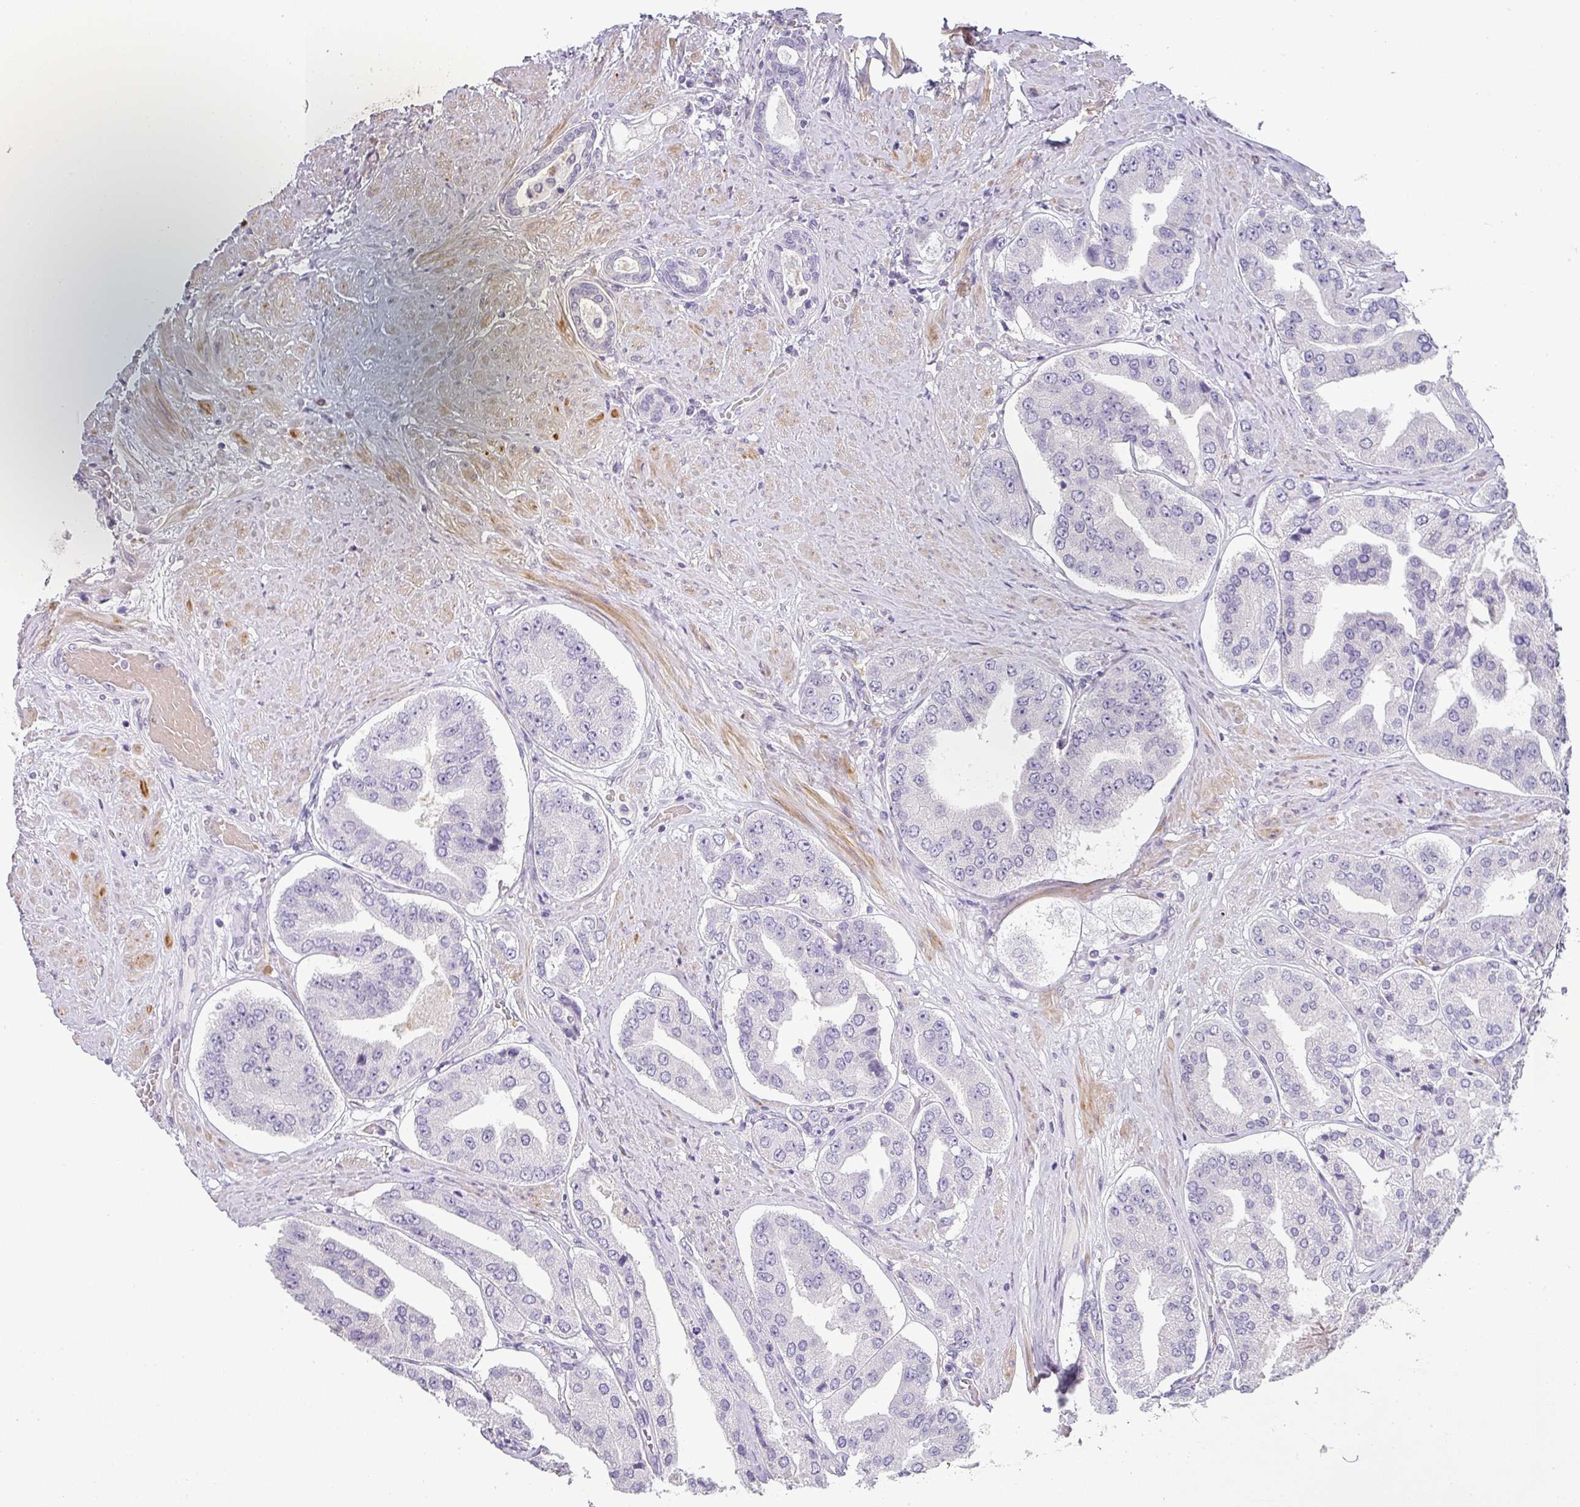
{"staining": {"intensity": "negative", "quantity": "none", "location": "none"}, "tissue": "prostate cancer", "cell_type": "Tumor cells", "image_type": "cancer", "snomed": [{"axis": "morphology", "description": "Adenocarcinoma, High grade"}, {"axis": "topography", "description": "Prostate"}], "caption": "Tumor cells are negative for protein expression in human prostate cancer. Brightfield microscopy of immunohistochemistry (IHC) stained with DAB (3,3'-diaminobenzidine) (brown) and hematoxylin (blue), captured at high magnification.", "gene": "BTLA", "patient": {"sex": "male", "age": 63}}